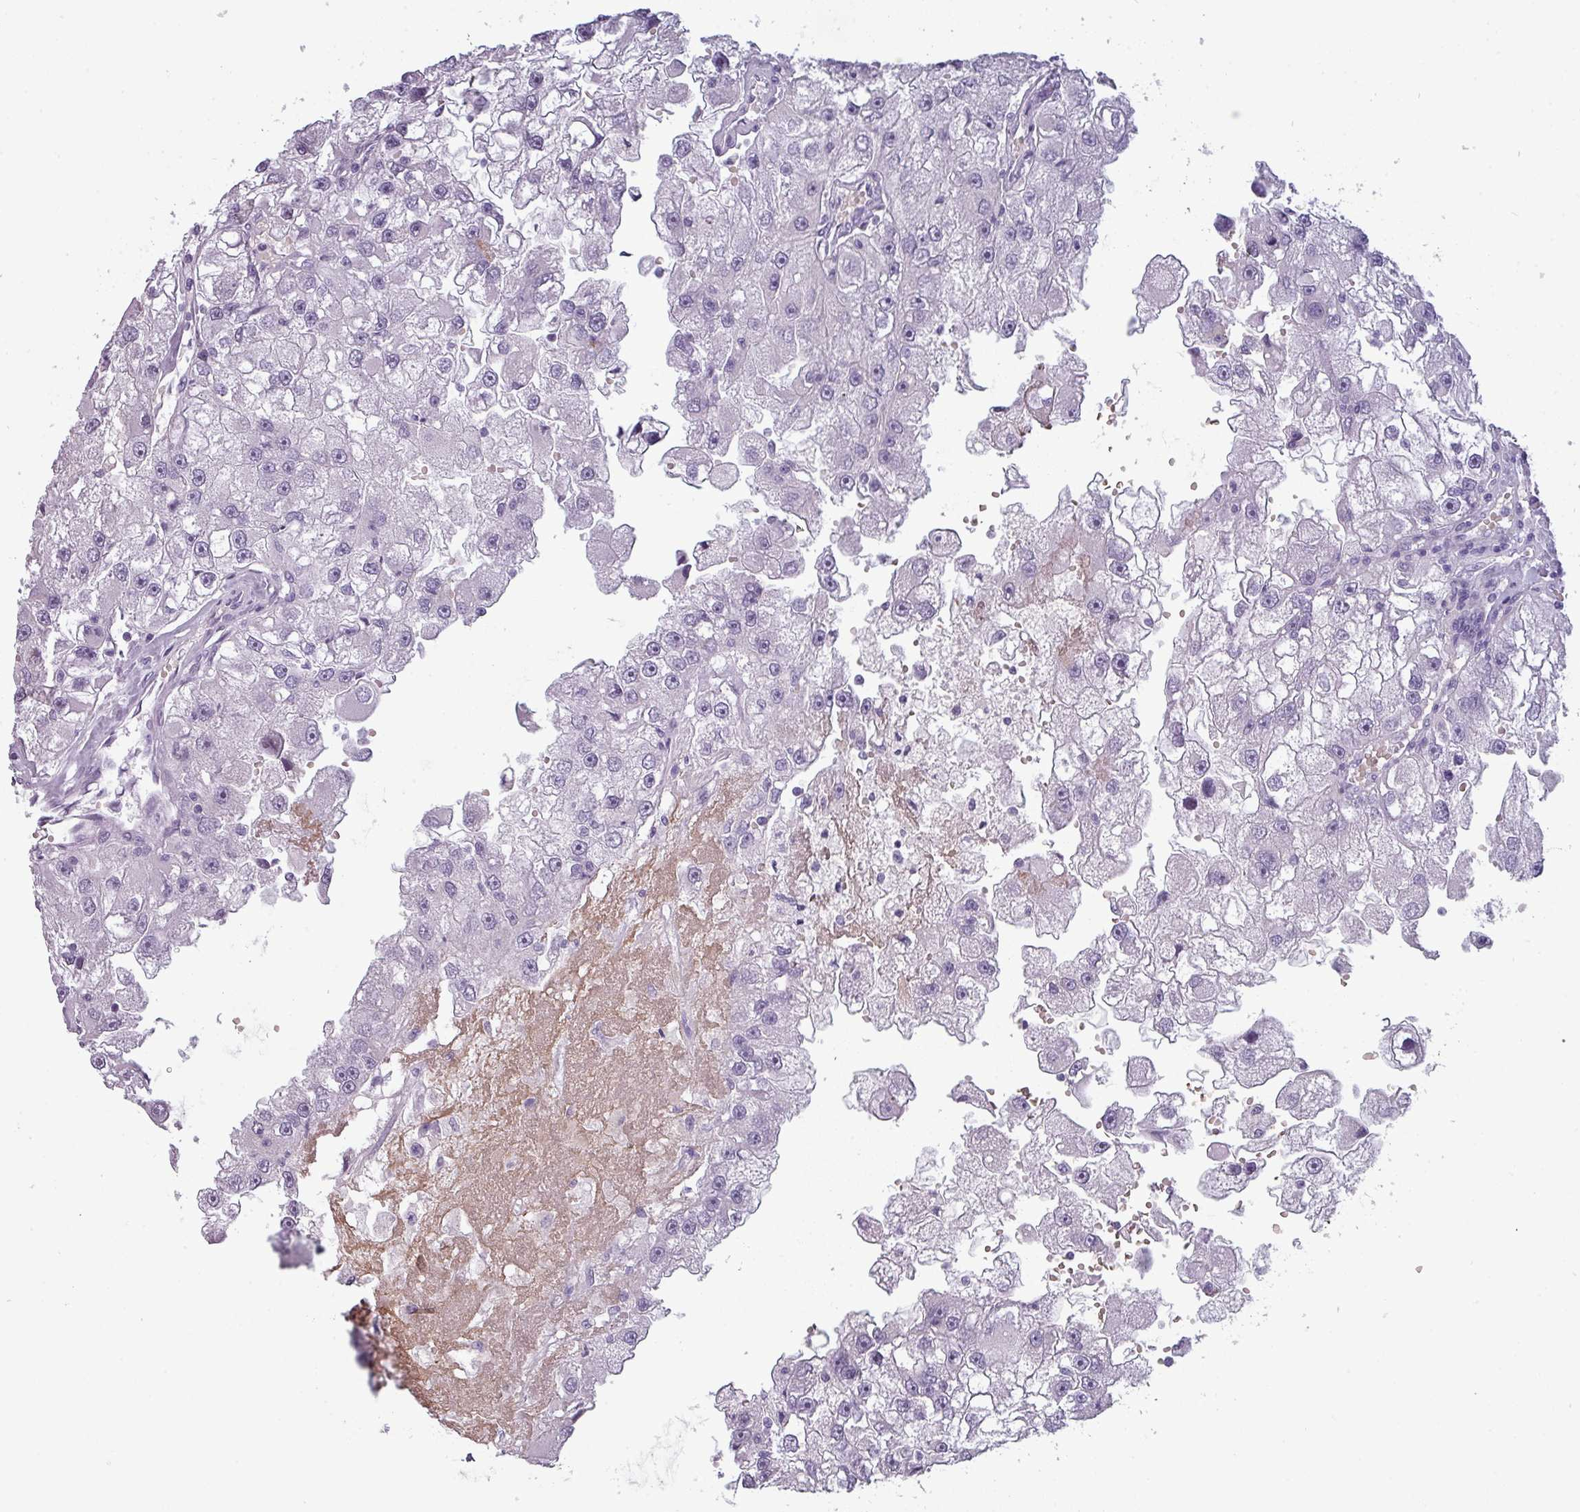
{"staining": {"intensity": "negative", "quantity": "none", "location": "none"}, "tissue": "renal cancer", "cell_type": "Tumor cells", "image_type": "cancer", "snomed": [{"axis": "morphology", "description": "Adenocarcinoma, NOS"}, {"axis": "topography", "description": "Kidney"}], "caption": "Immunohistochemical staining of human renal cancer (adenocarcinoma) reveals no significant positivity in tumor cells.", "gene": "AREL1", "patient": {"sex": "male", "age": 63}}